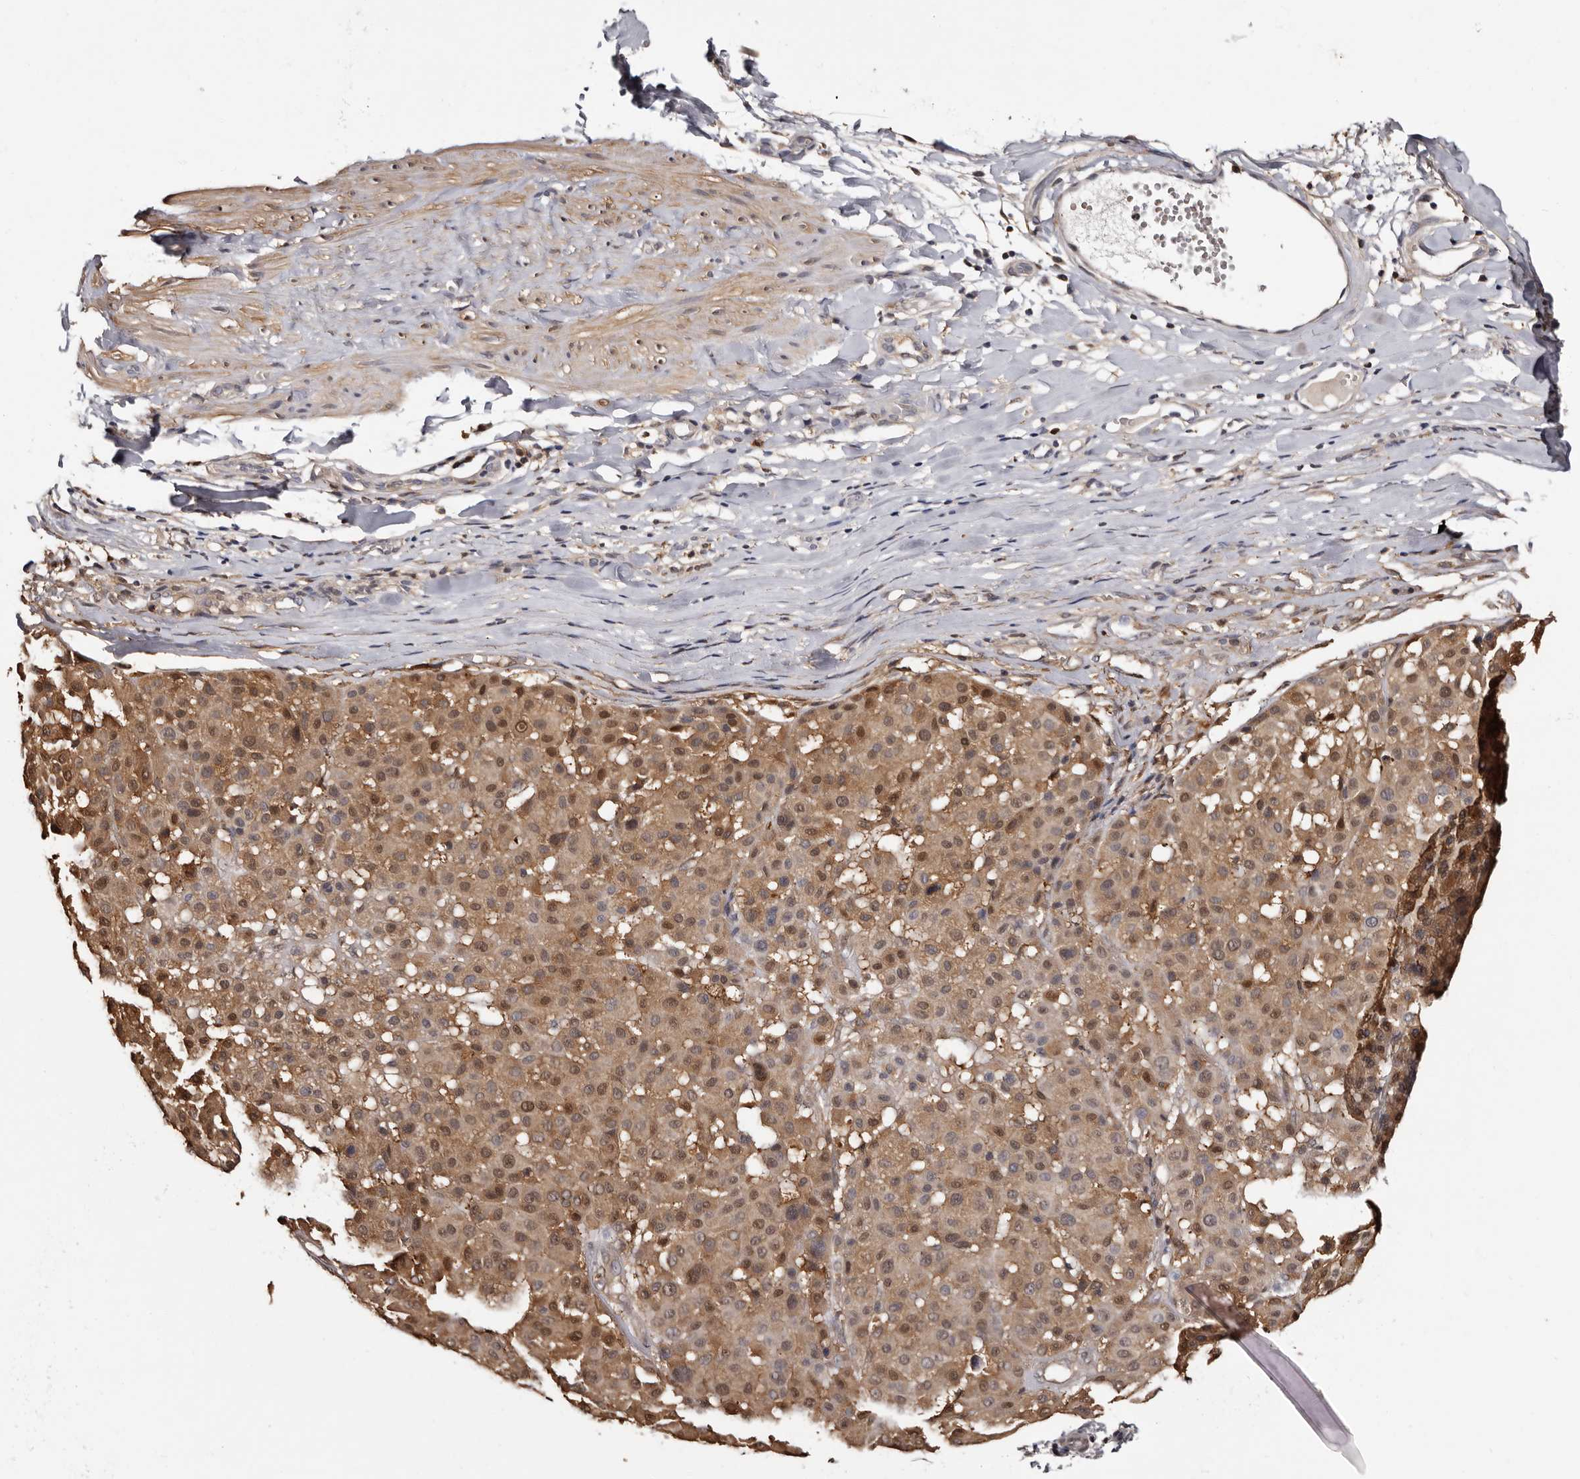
{"staining": {"intensity": "moderate", "quantity": ">75%", "location": "cytoplasmic/membranous,nuclear"}, "tissue": "melanoma", "cell_type": "Tumor cells", "image_type": "cancer", "snomed": [{"axis": "morphology", "description": "Malignant melanoma, Metastatic site"}, {"axis": "topography", "description": "Soft tissue"}], "caption": "Immunohistochemistry (DAB (3,3'-diaminobenzidine)) staining of human malignant melanoma (metastatic site) reveals moderate cytoplasmic/membranous and nuclear protein expression in about >75% of tumor cells.", "gene": "DNPH1", "patient": {"sex": "male", "age": 41}}